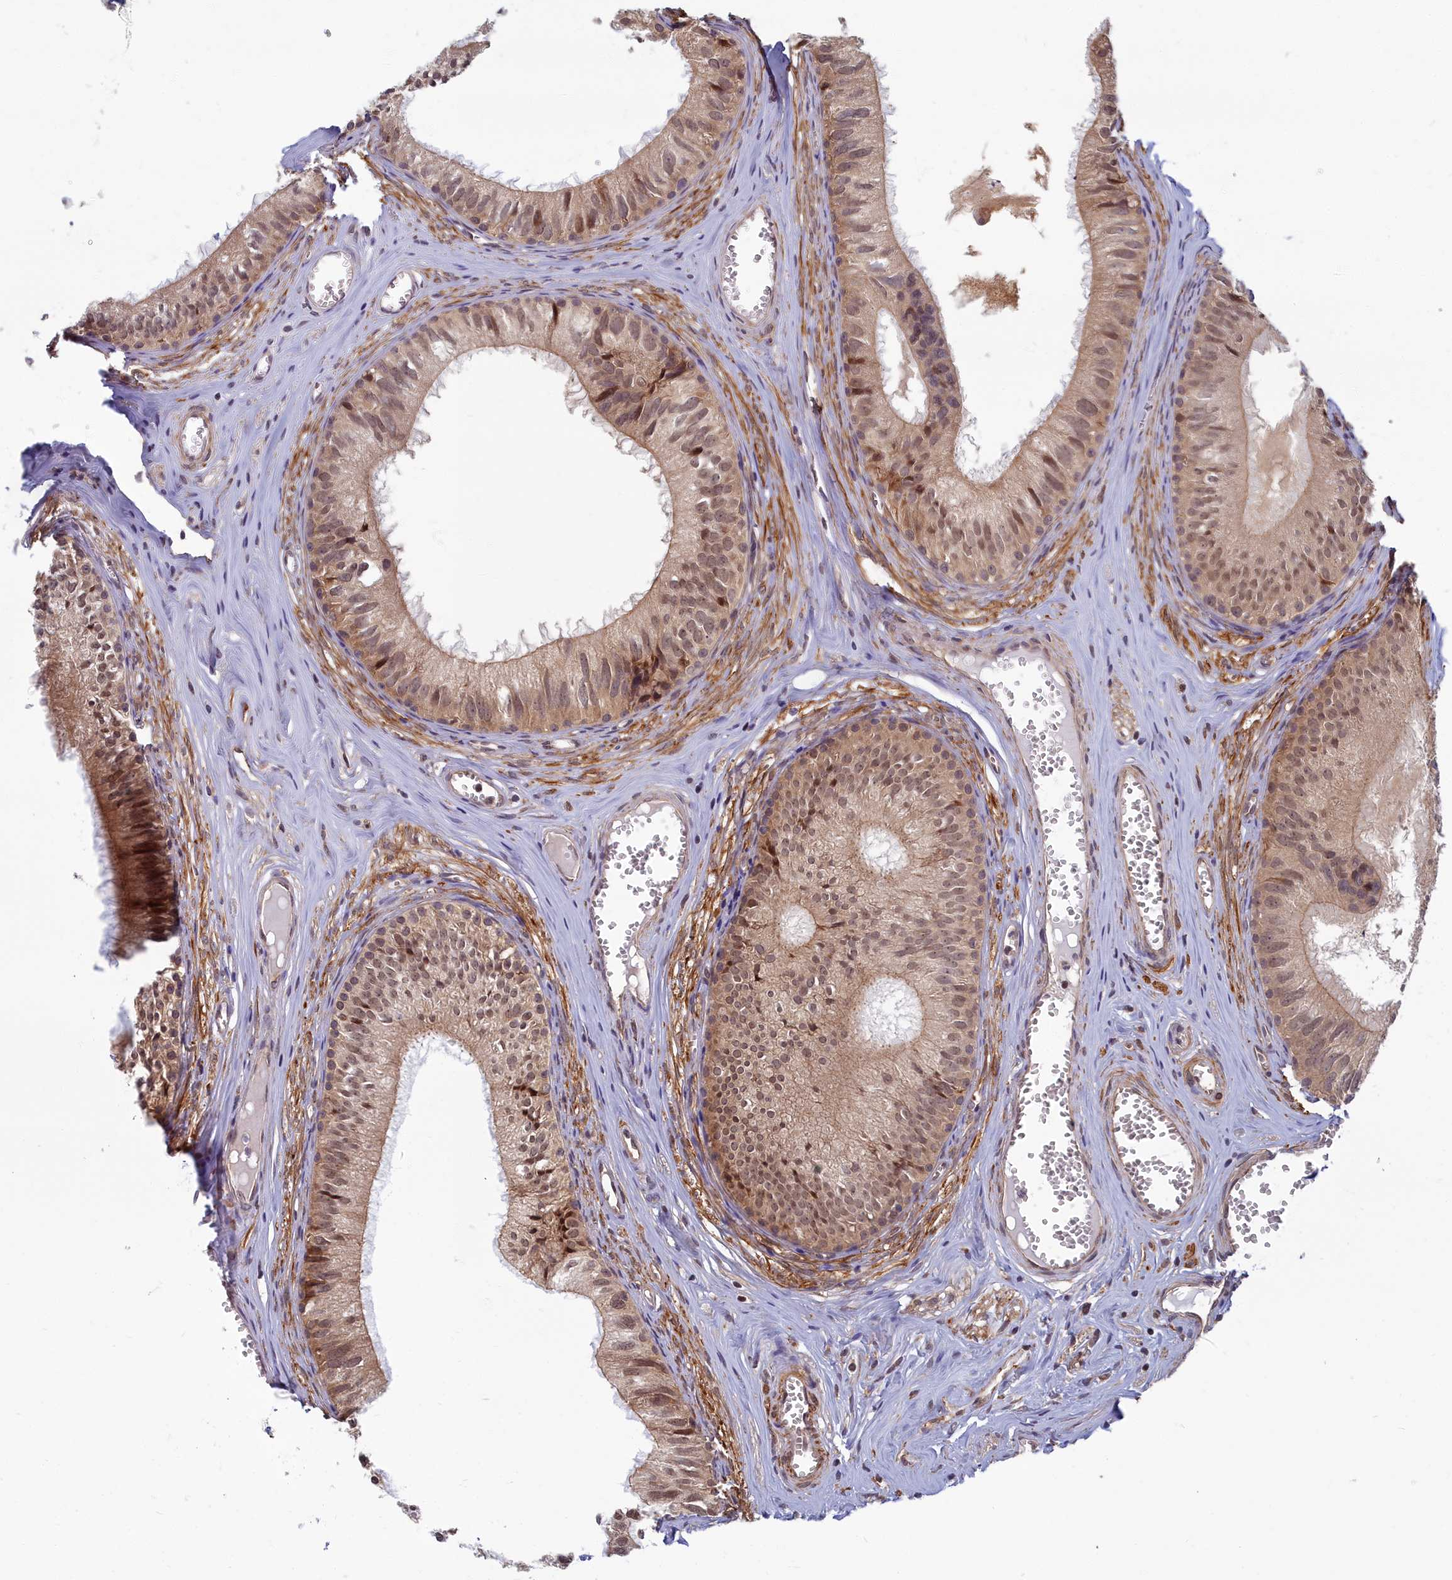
{"staining": {"intensity": "moderate", "quantity": "25%-75%", "location": "cytoplasmic/membranous,nuclear"}, "tissue": "epididymis", "cell_type": "Glandular cells", "image_type": "normal", "snomed": [{"axis": "morphology", "description": "Normal tissue, NOS"}, {"axis": "topography", "description": "Epididymis"}], "caption": "The immunohistochemical stain labels moderate cytoplasmic/membranous,nuclear staining in glandular cells of benign epididymis.", "gene": "MAK16", "patient": {"sex": "male", "age": 36}}